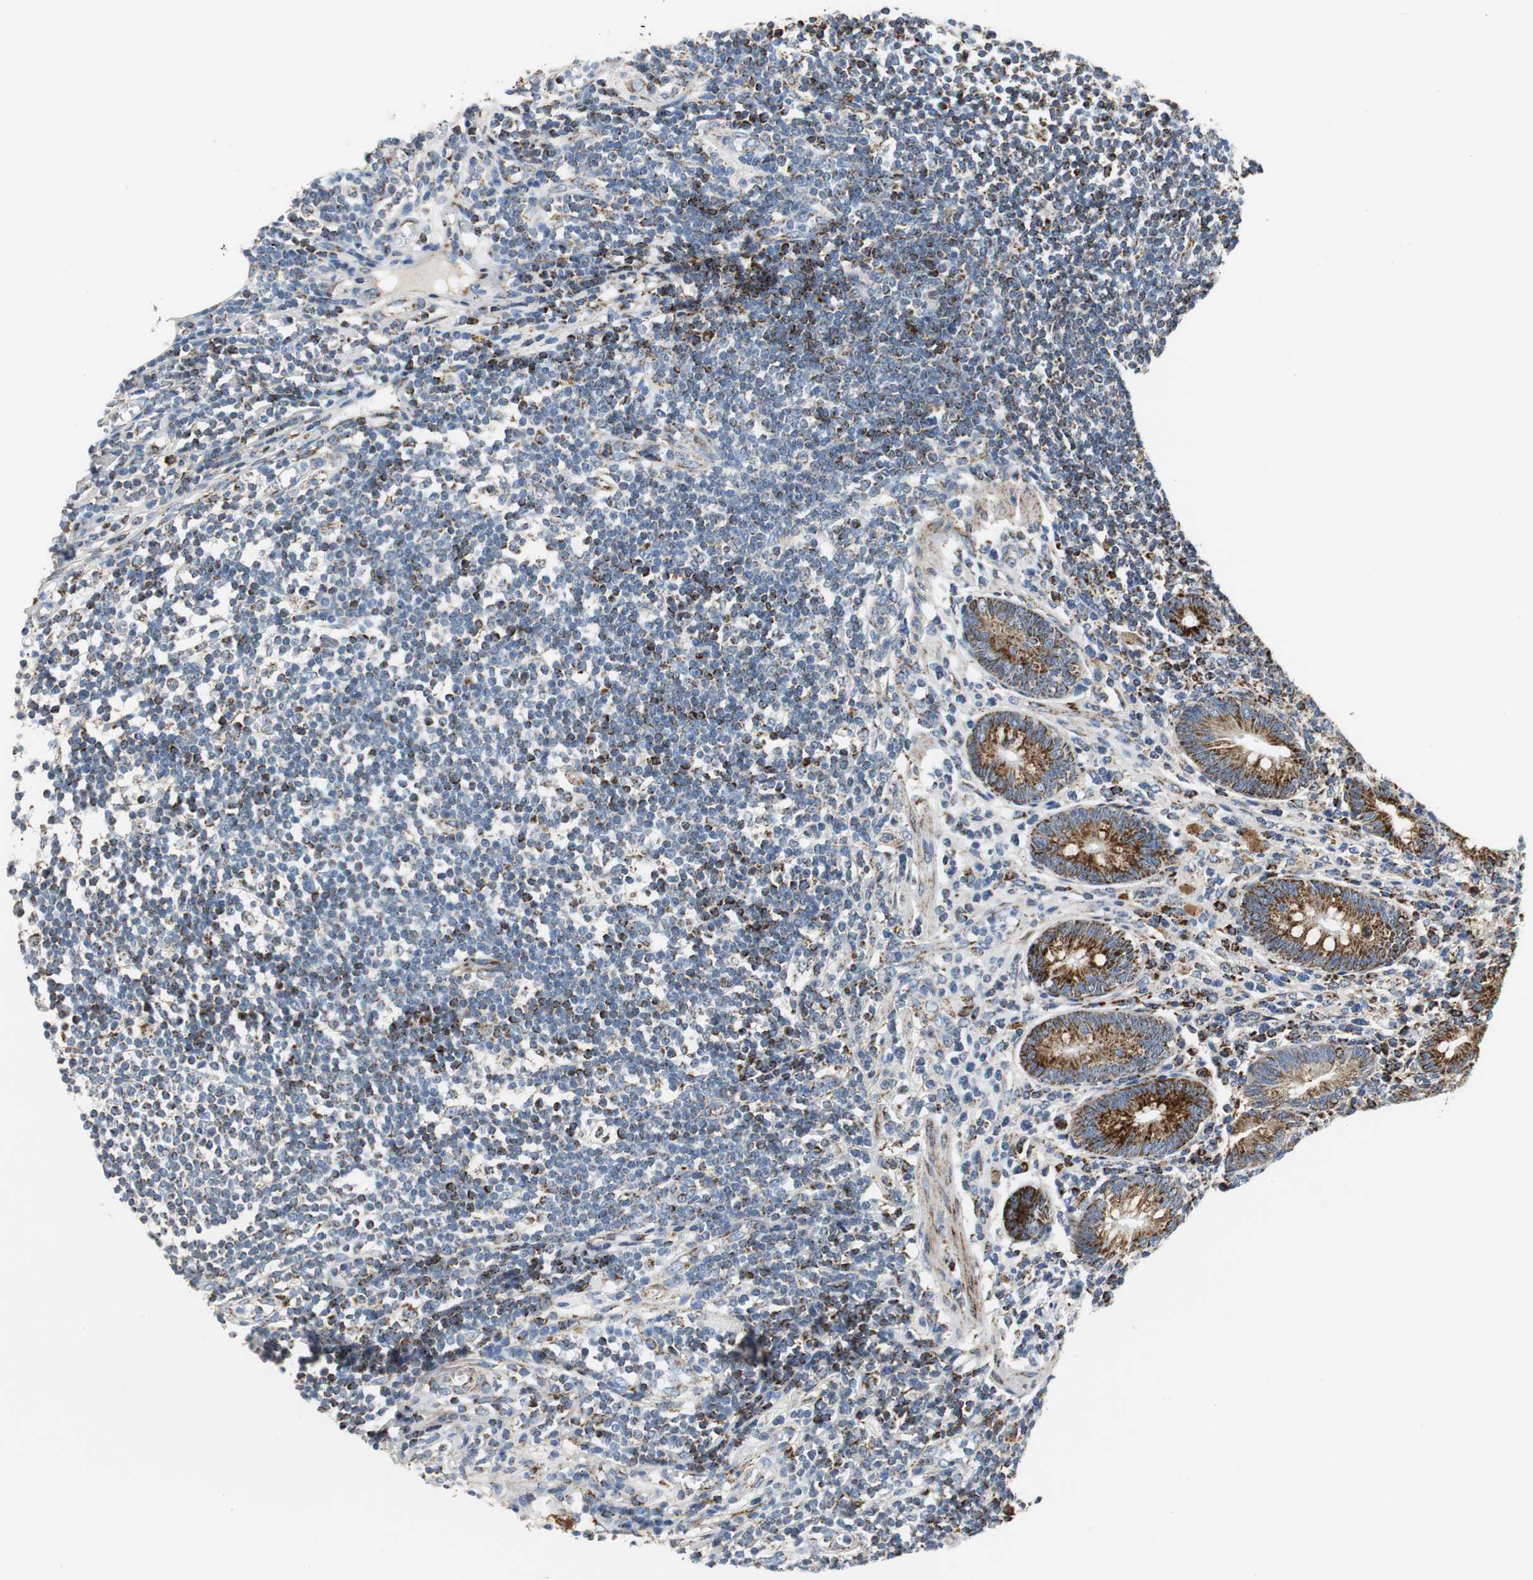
{"staining": {"intensity": "strong", "quantity": ">75%", "location": "cytoplasmic/membranous"}, "tissue": "appendix", "cell_type": "Glandular cells", "image_type": "normal", "snomed": [{"axis": "morphology", "description": "Normal tissue, NOS"}, {"axis": "morphology", "description": "Inflammation, NOS"}, {"axis": "topography", "description": "Appendix"}], "caption": "Glandular cells reveal high levels of strong cytoplasmic/membranous expression in approximately >75% of cells in benign appendix.", "gene": "C1QTNF7", "patient": {"sex": "male", "age": 46}}